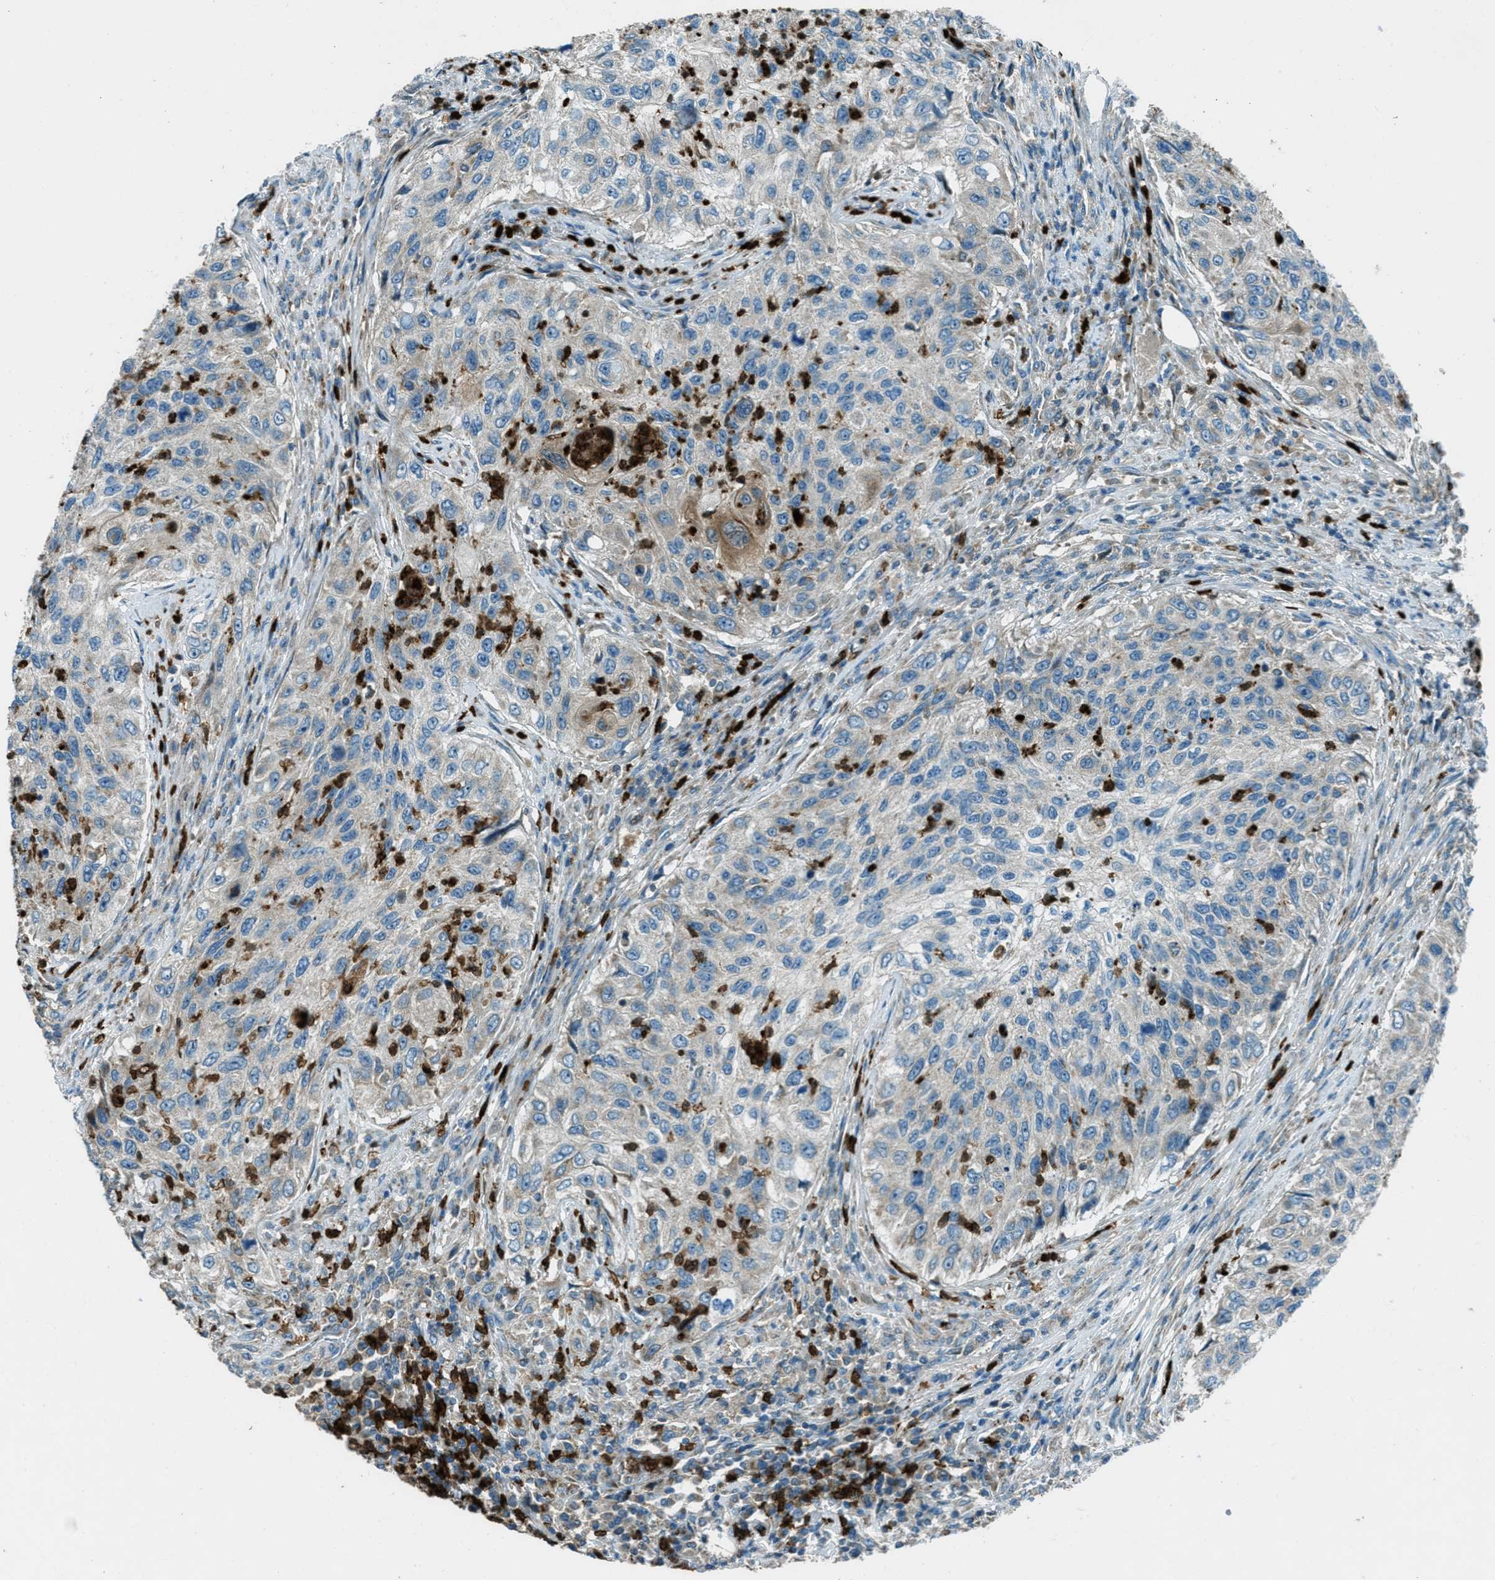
{"staining": {"intensity": "weak", "quantity": "<25%", "location": "cytoplasmic/membranous"}, "tissue": "urothelial cancer", "cell_type": "Tumor cells", "image_type": "cancer", "snomed": [{"axis": "morphology", "description": "Urothelial carcinoma, High grade"}, {"axis": "topography", "description": "Urinary bladder"}], "caption": "Tumor cells are negative for protein expression in human urothelial carcinoma (high-grade). (Brightfield microscopy of DAB (3,3'-diaminobenzidine) immunohistochemistry at high magnification).", "gene": "FAR1", "patient": {"sex": "female", "age": 60}}